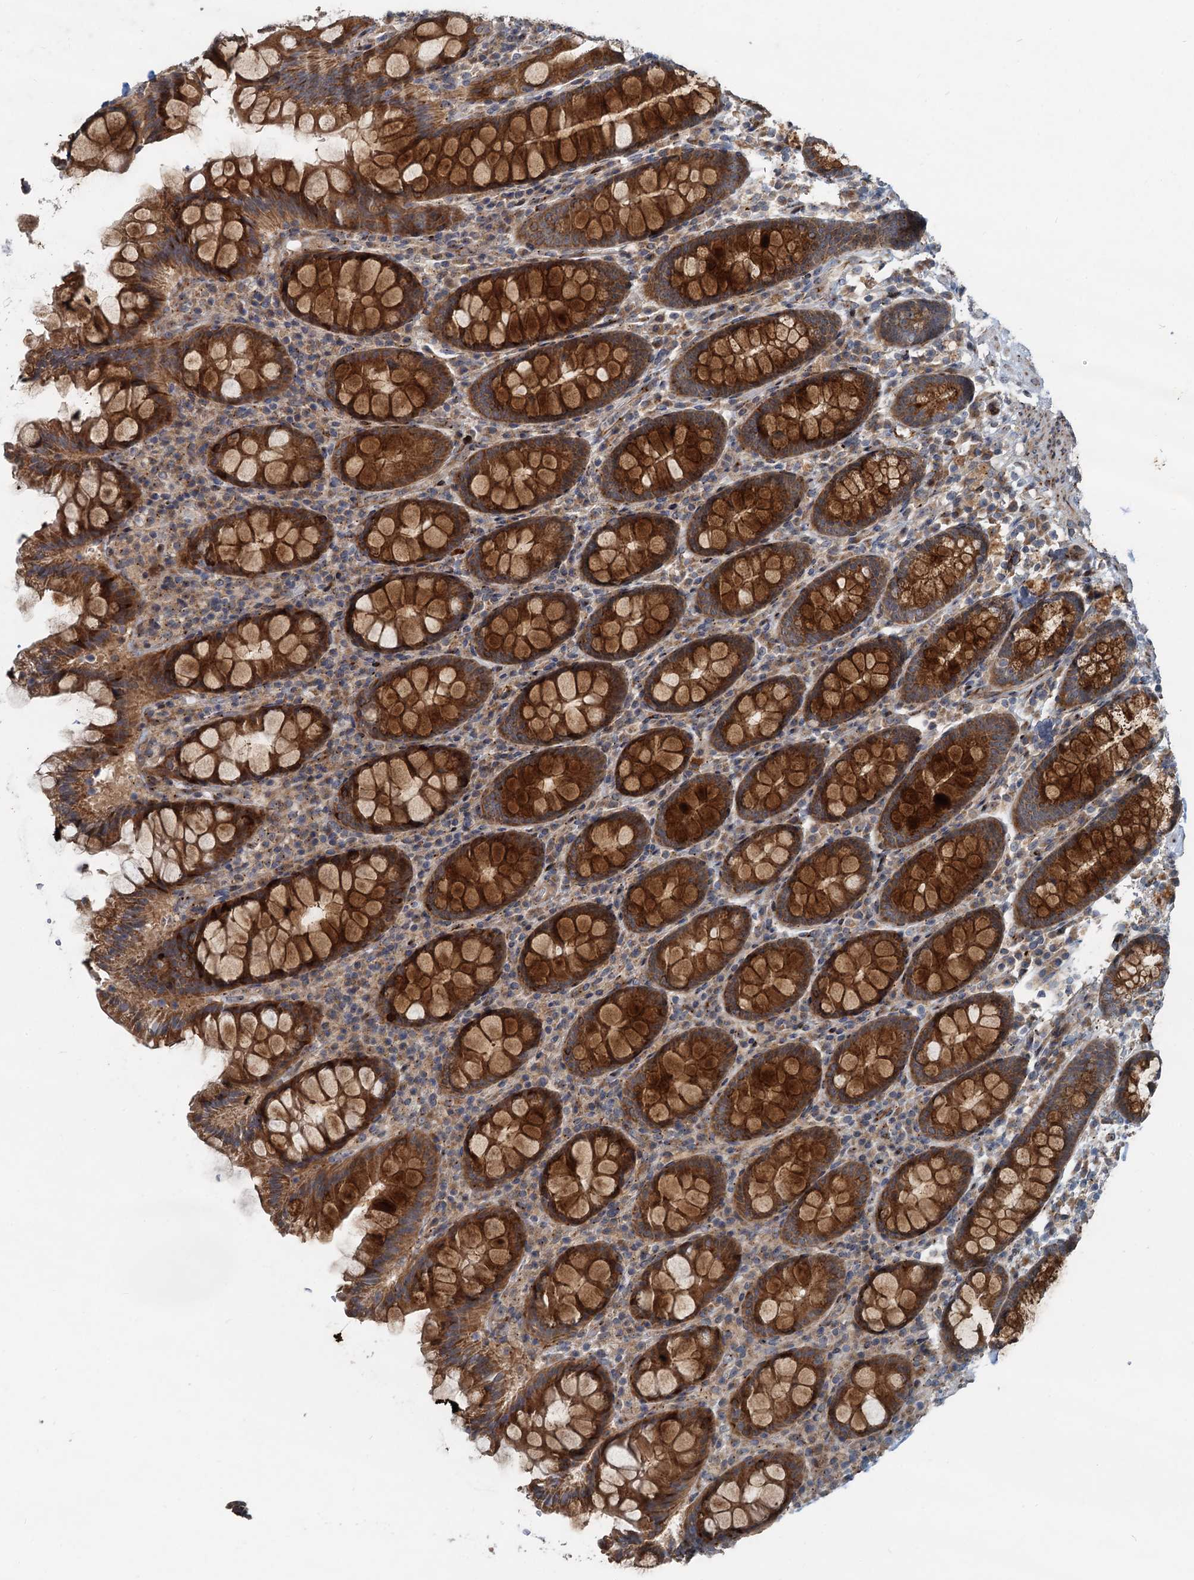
{"staining": {"intensity": "moderate", "quantity": ">75%", "location": "cytoplasmic/membranous"}, "tissue": "colon", "cell_type": "Endothelial cells", "image_type": "normal", "snomed": [{"axis": "morphology", "description": "Normal tissue, NOS"}, {"axis": "topography", "description": "Colon"}], "caption": "The micrograph shows immunohistochemical staining of unremarkable colon. There is moderate cytoplasmic/membranous staining is appreciated in approximately >75% of endothelial cells.", "gene": "CEP68", "patient": {"sex": "female", "age": 79}}